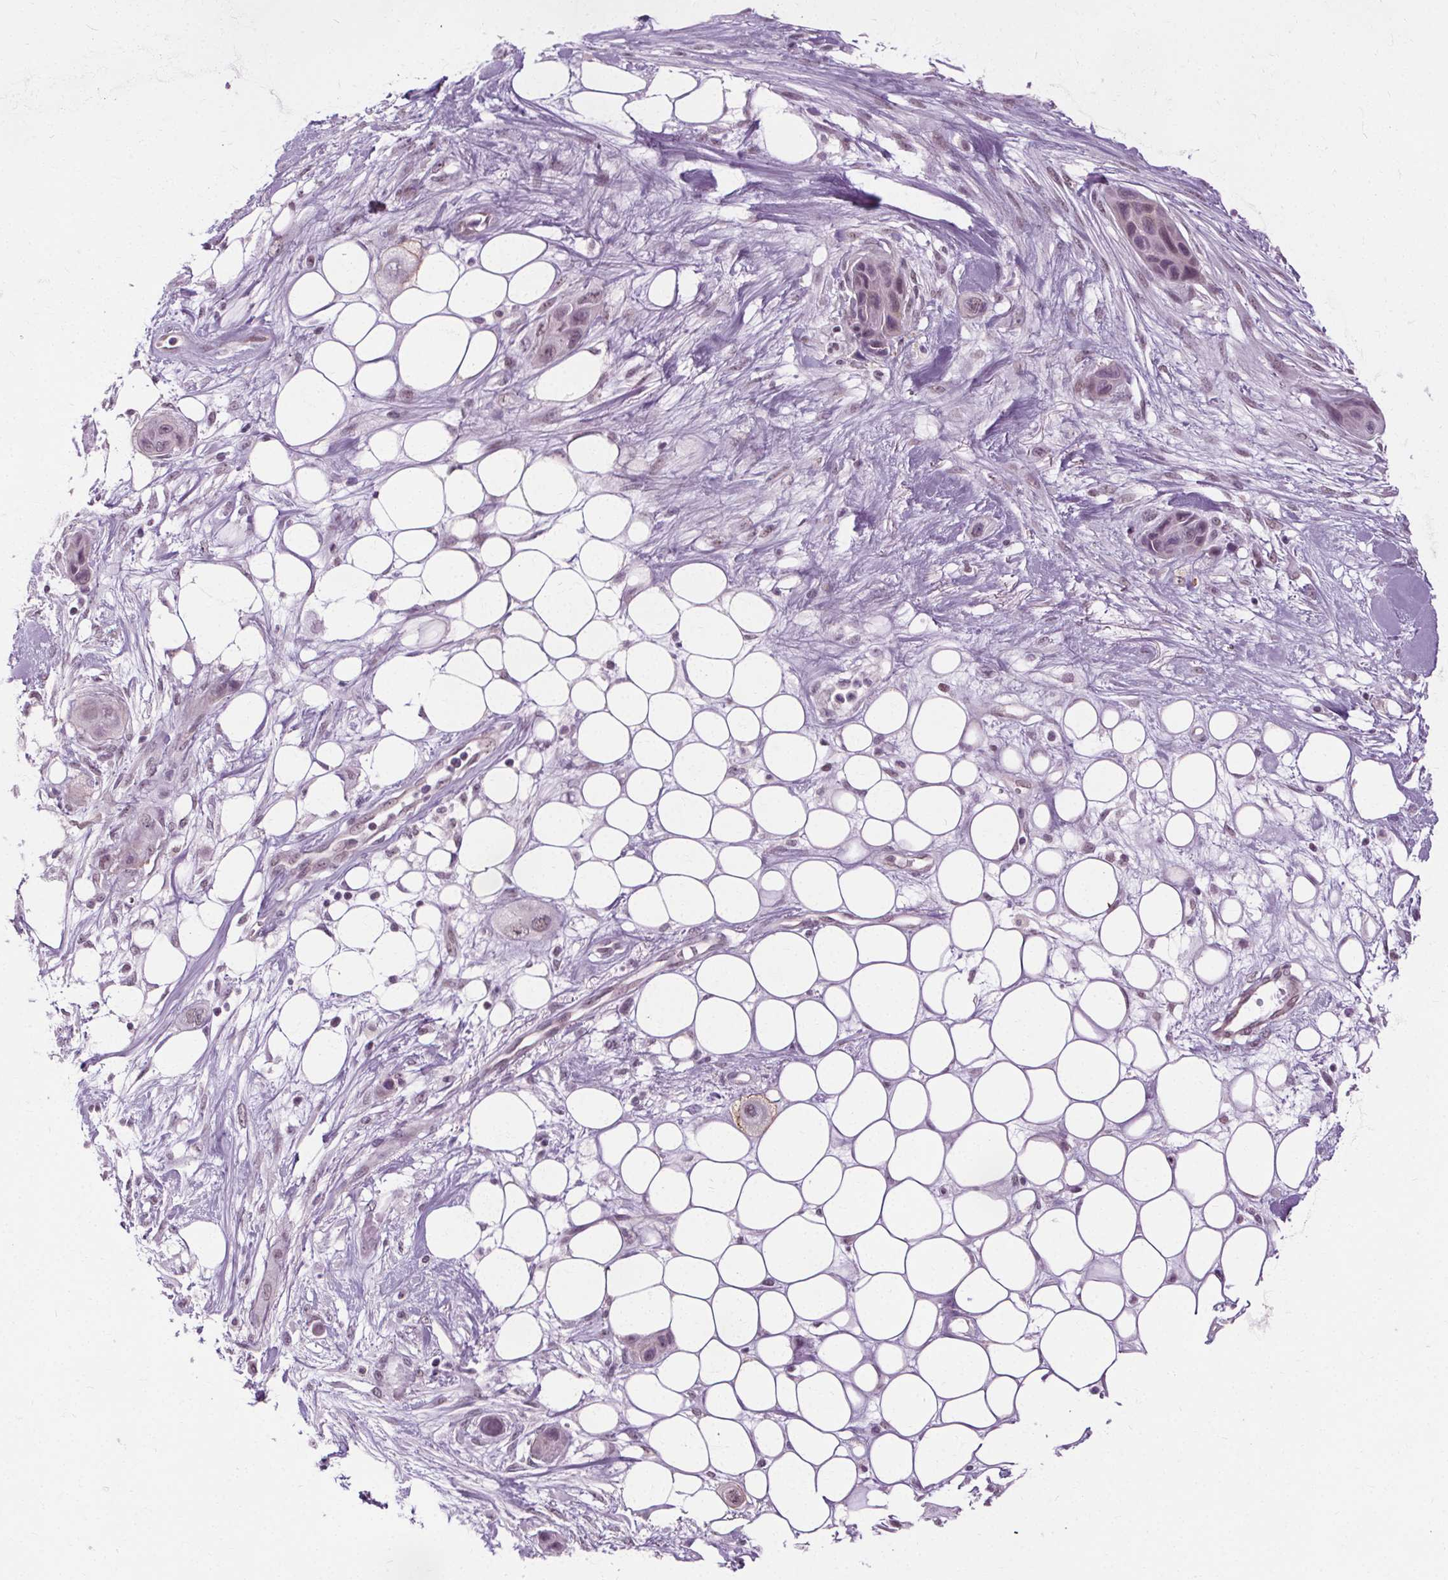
{"staining": {"intensity": "negative", "quantity": "none", "location": "none"}, "tissue": "skin cancer", "cell_type": "Tumor cells", "image_type": "cancer", "snomed": [{"axis": "morphology", "description": "Squamous cell carcinoma, NOS"}, {"axis": "topography", "description": "Skin"}], "caption": "Photomicrograph shows no significant protein staining in tumor cells of skin cancer.", "gene": "CEBPA", "patient": {"sex": "male", "age": 79}}